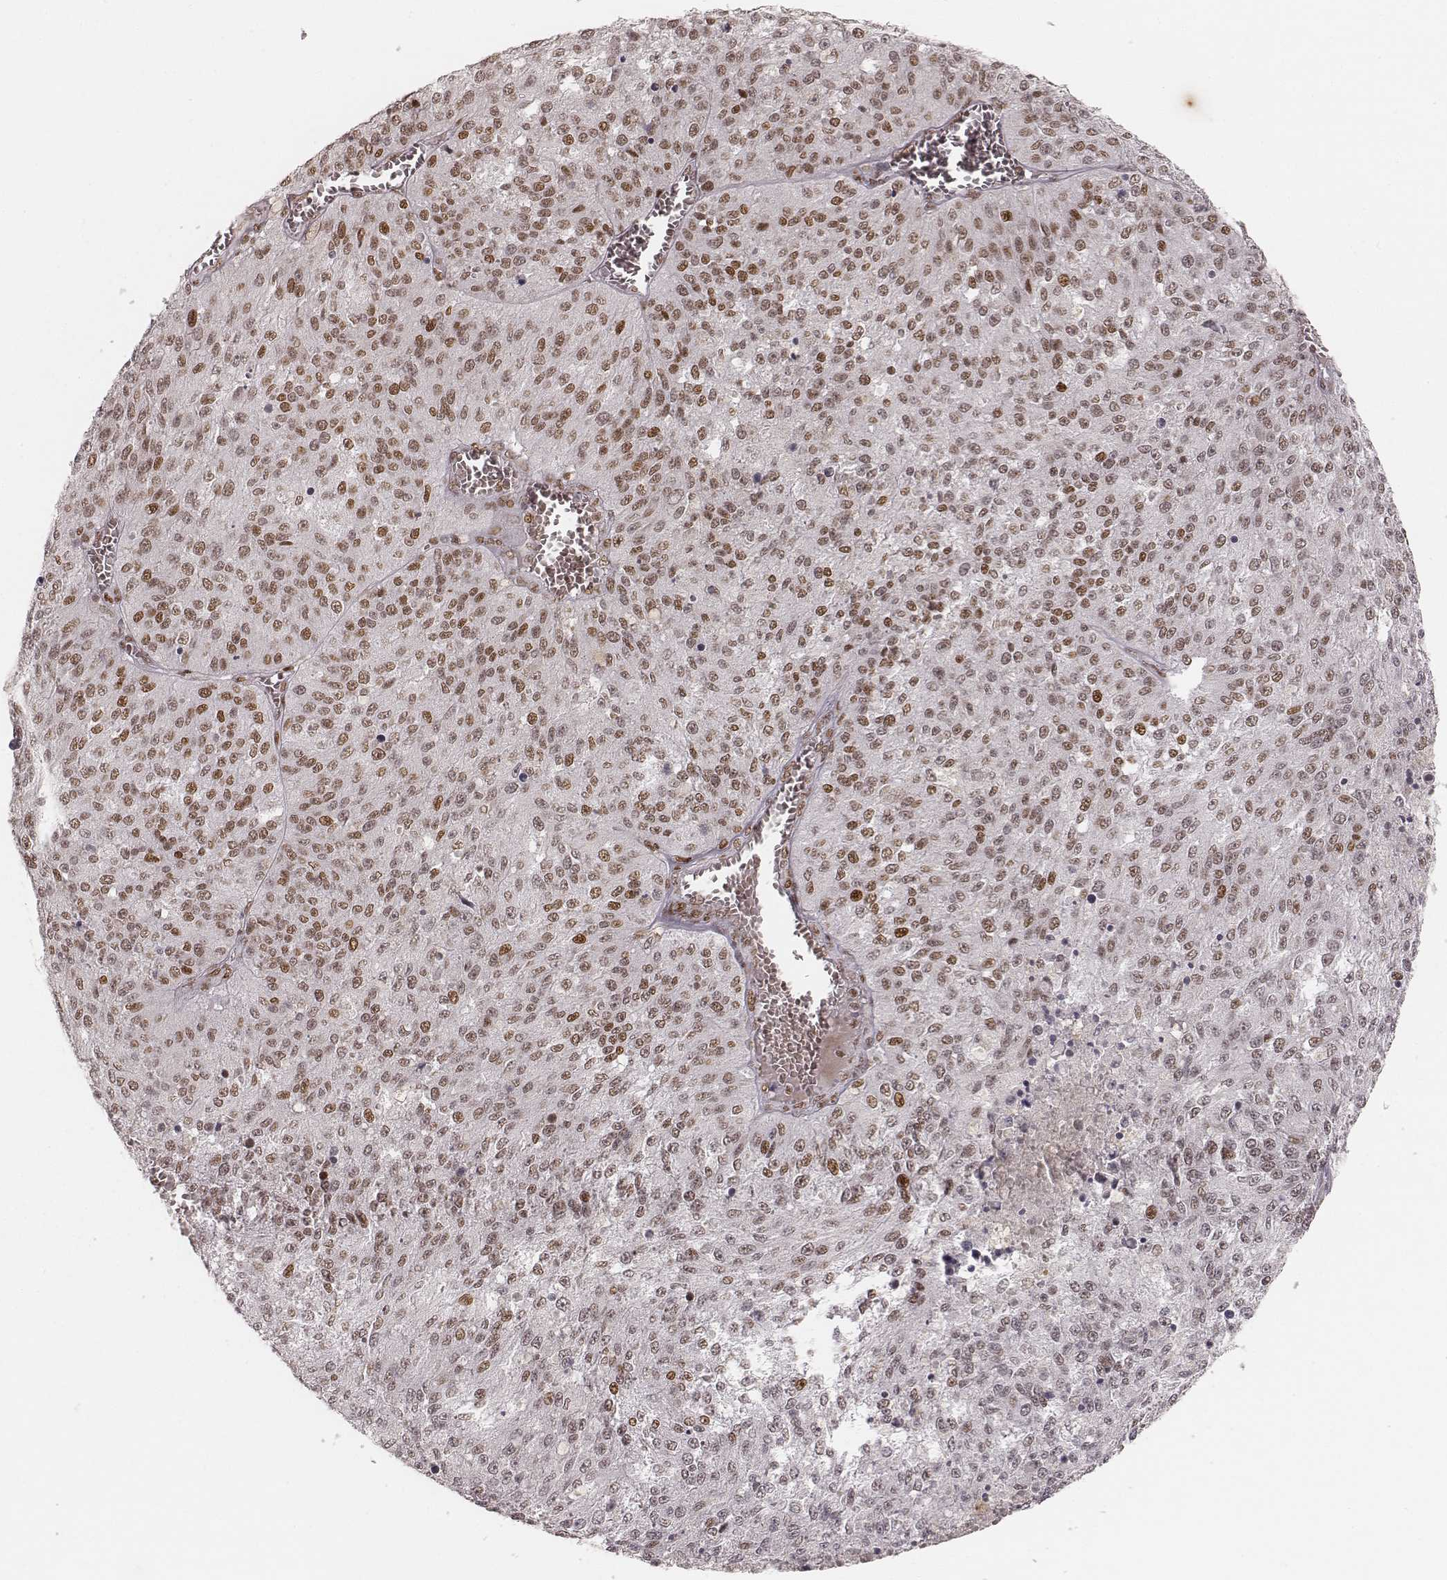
{"staining": {"intensity": "moderate", "quantity": ">75%", "location": "nuclear"}, "tissue": "melanoma", "cell_type": "Tumor cells", "image_type": "cancer", "snomed": [{"axis": "morphology", "description": "Malignant melanoma, Metastatic site"}, {"axis": "topography", "description": "Lymph node"}], "caption": "Moderate nuclear staining for a protein is identified in about >75% of tumor cells of malignant melanoma (metastatic site) using immunohistochemistry (IHC).", "gene": "HNRNPC", "patient": {"sex": "female", "age": 64}}